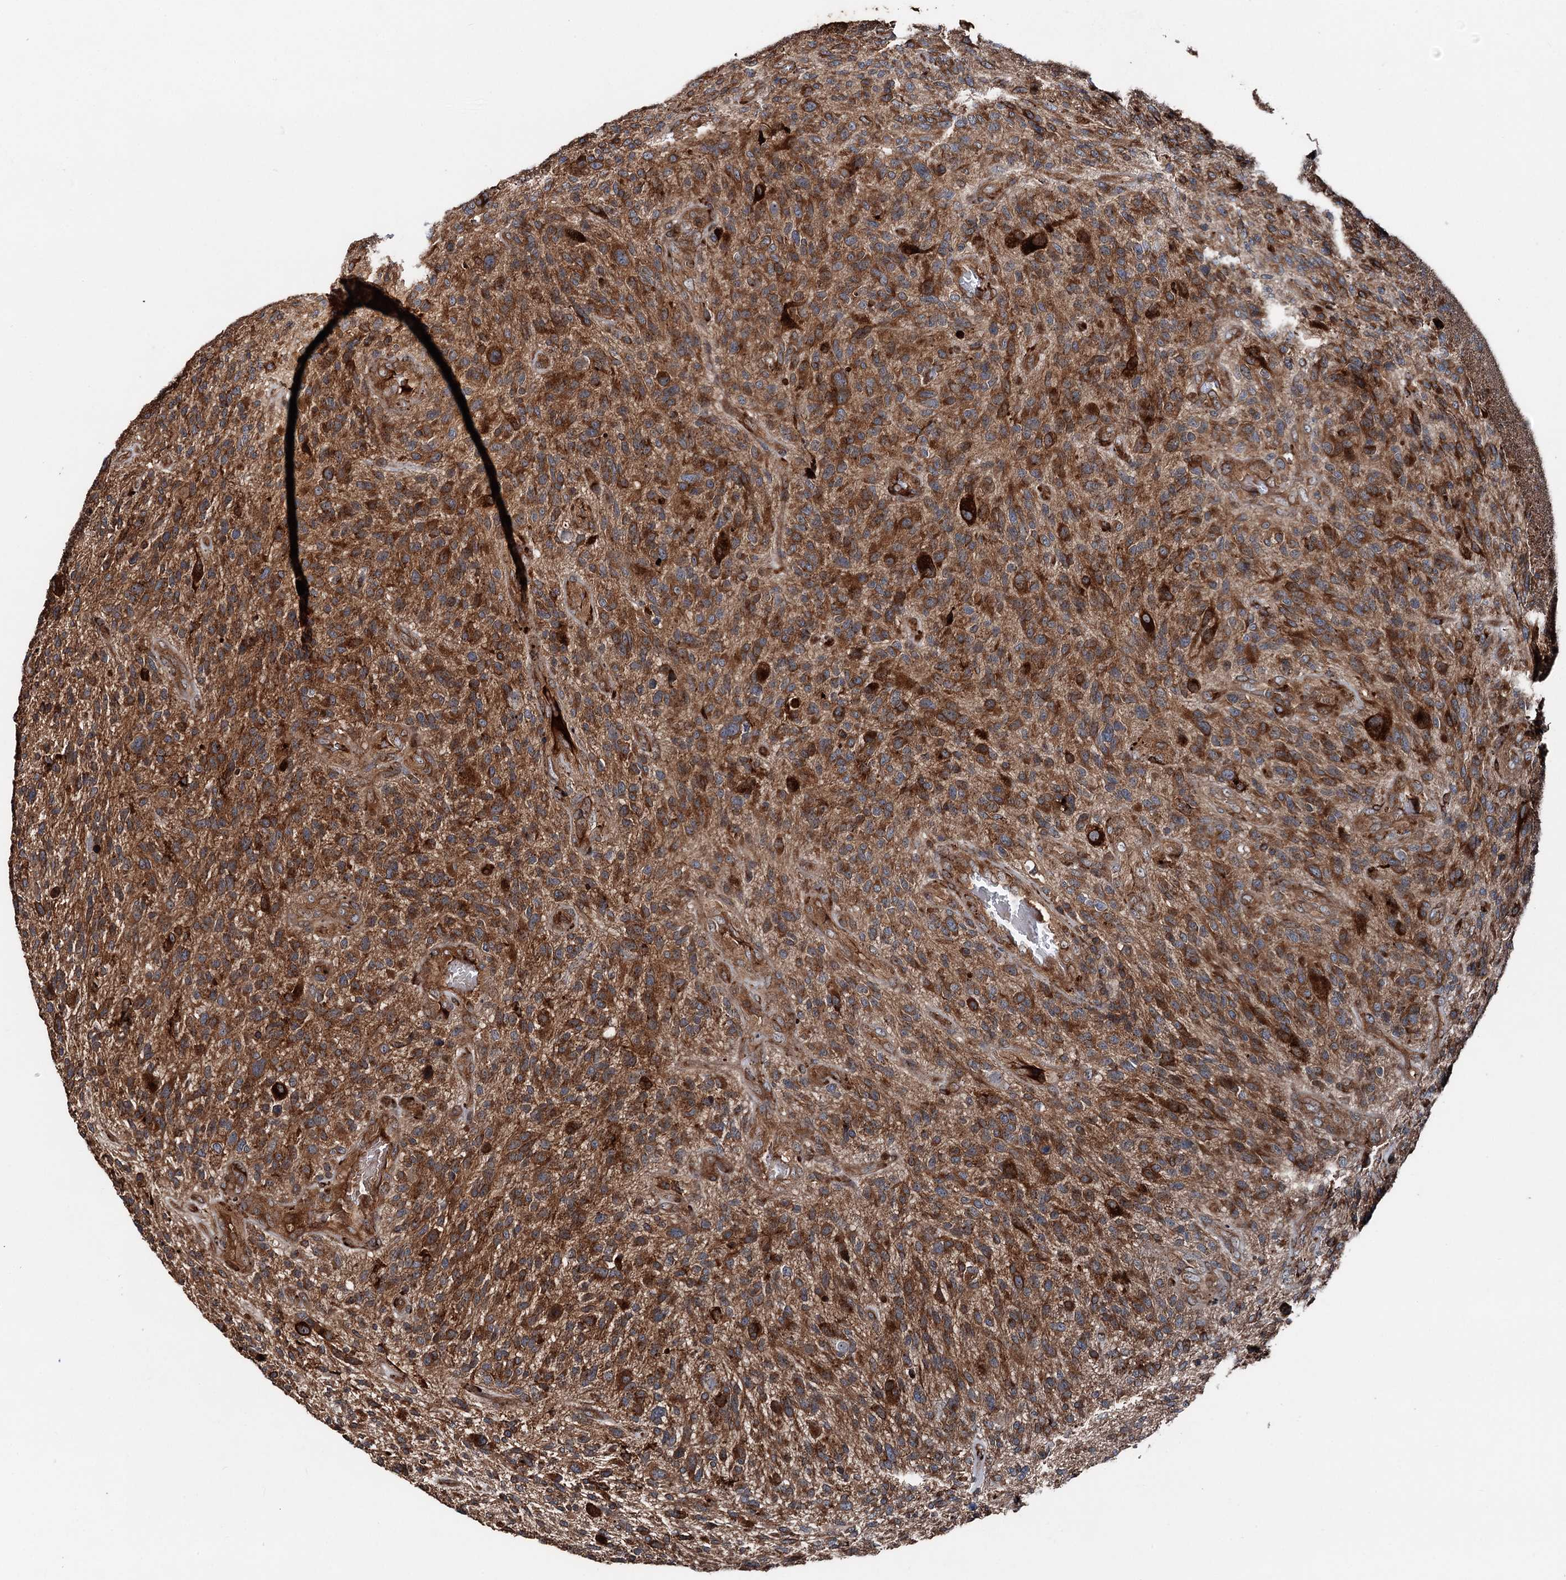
{"staining": {"intensity": "strong", "quantity": ">75%", "location": "cytoplasmic/membranous"}, "tissue": "glioma", "cell_type": "Tumor cells", "image_type": "cancer", "snomed": [{"axis": "morphology", "description": "Glioma, malignant, High grade"}, {"axis": "topography", "description": "Brain"}], "caption": "Approximately >75% of tumor cells in human glioma demonstrate strong cytoplasmic/membranous protein expression as visualized by brown immunohistochemical staining.", "gene": "DDIAS", "patient": {"sex": "male", "age": 47}}